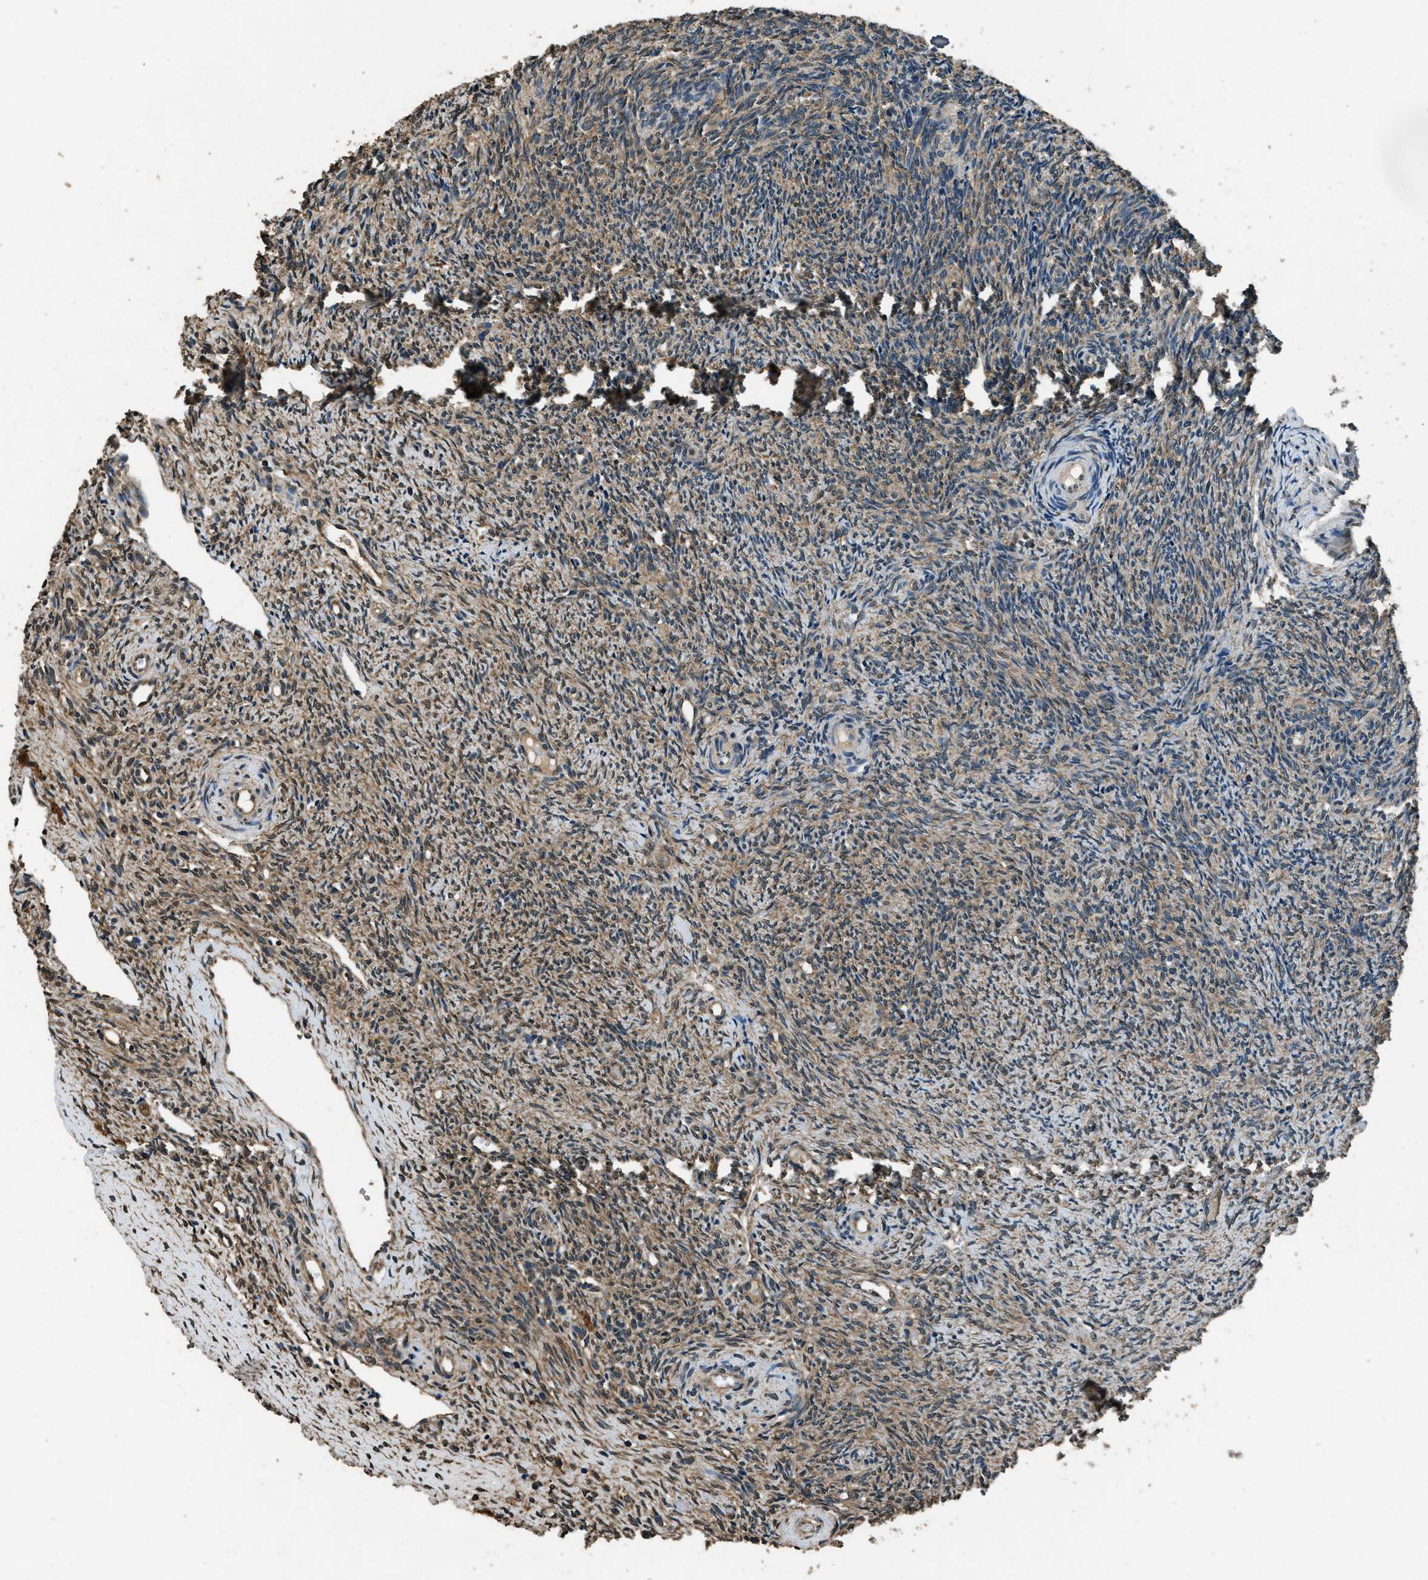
{"staining": {"intensity": "moderate", "quantity": "25%-75%", "location": "cytoplasmic/membranous"}, "tissue": "ovary", "cell_type": "Follicle cells", "image_type": "normal", "snomed": [{"axis": "morphology", "description": "Normal tissue, NOS"}, {"axis": "topography", "description": "Ovary"}], "caption": "A medium amount of moderate cytoplasmic/membranous positivity is identified in about 25%-75% of follicle cells in benign ovary.", "gene": "SALL3", "patient": {"sex": "female", "age": 41}}